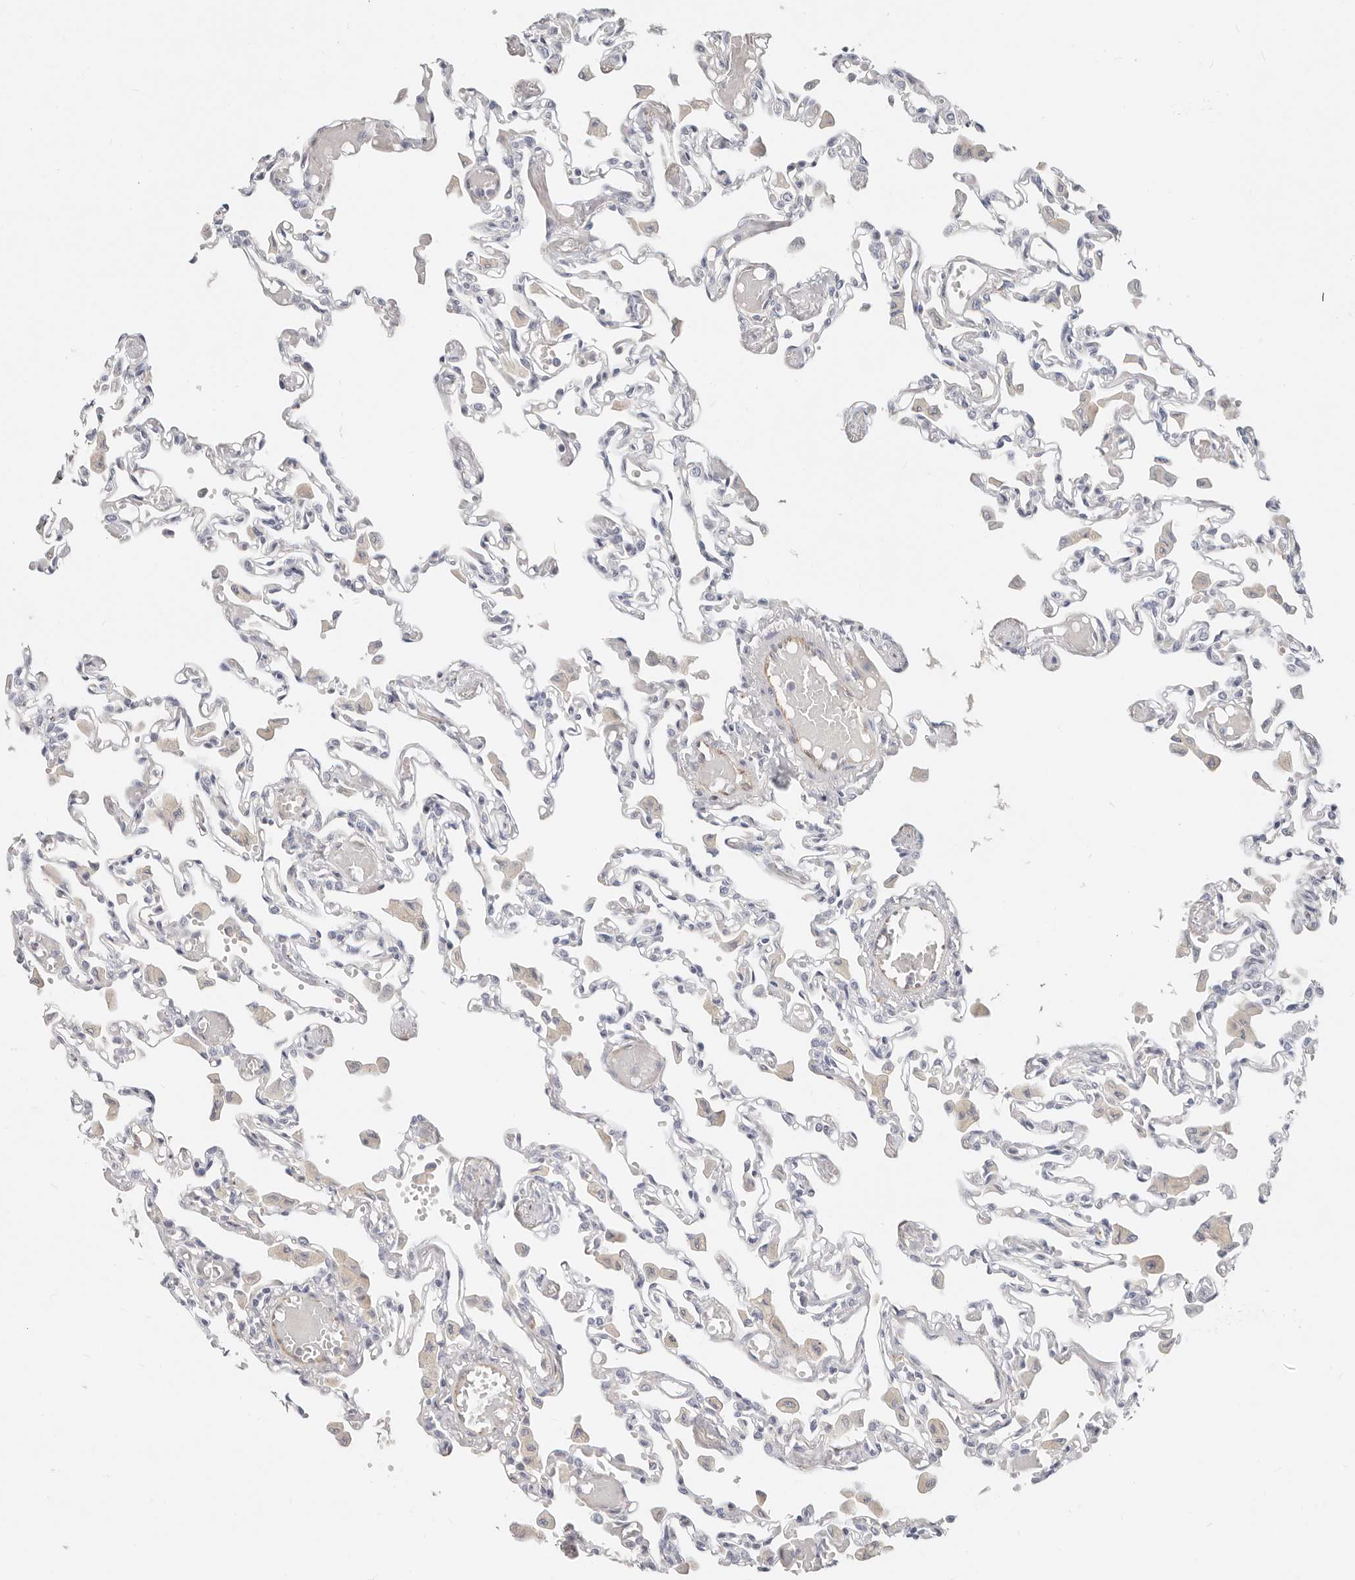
{"staining": {"intensity": "negative", "quantity": "none", "location": "none"}, "tissue": "lung", "cell_type": "Alveolar cells", "image_type": "normal", "snomed": [{"axis": "morphology", "description": "Normal tissue, NOS"}, {"axis": "topography", "description": "Bronchus"}, {"axis": "topography", "description": "Lung"}], "caption": "This image is of unremarkable lung stained with immunohistochemistry (IHC) to label a protein in brown with the nuclei are counter-stained blue. There is no staining in alveolar cells.", "gene": "ZRANB1", "patient": {"sex": "female", "age": 49}}